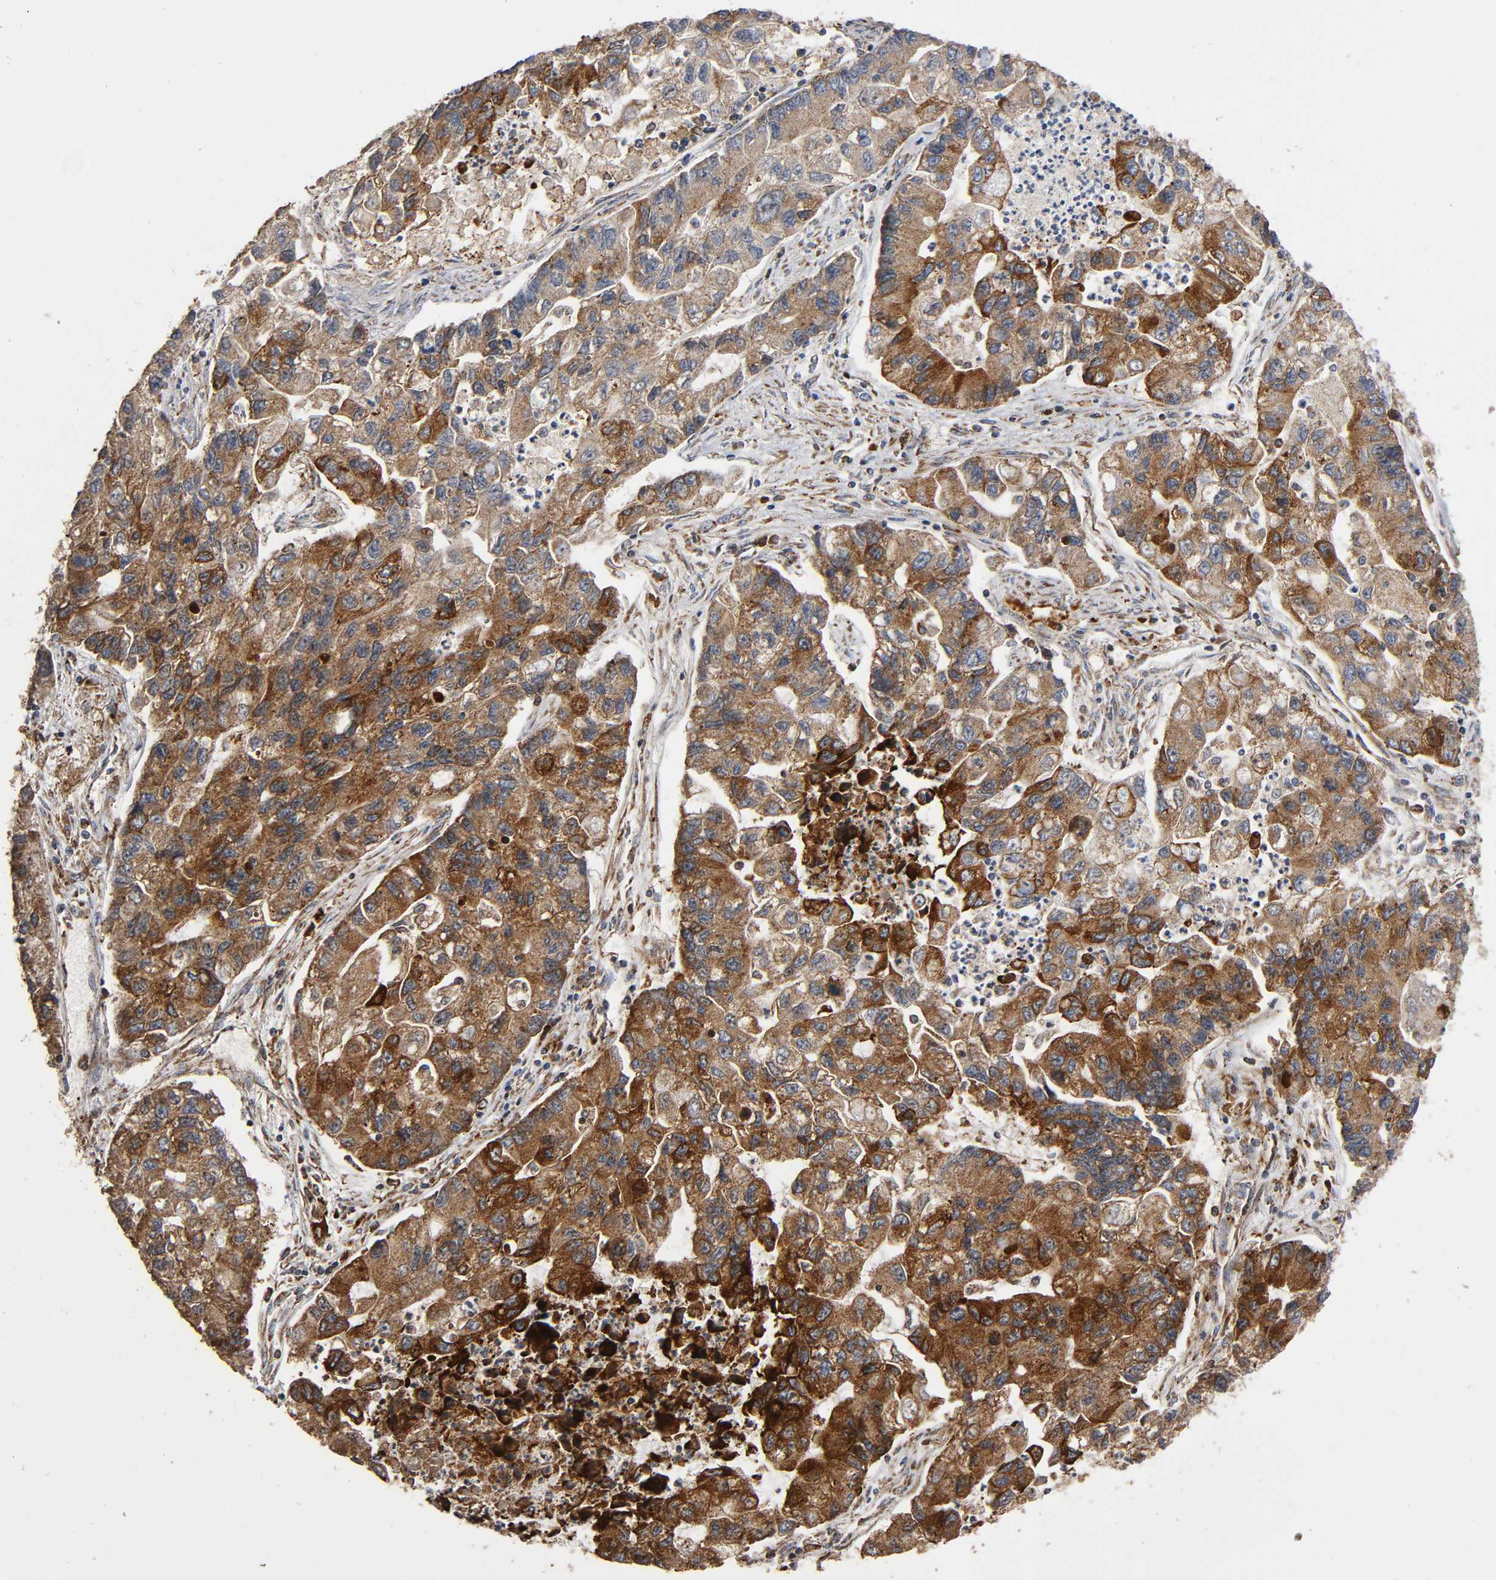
{"staining": {"intensity": "moderate", "quantity": "25%-75%", "location": "cytoplasmic/membranous"}, "tissue": "lung cancer", "cell_type": "Tumor cells", "image_type": "cancer", "snomed": [{"axis": "morphology", "description": "Adenocarcinoma, NOS"}, {"axis": "topography", "description": "Lung"}], "caption": "Human lung cancer stained with a protein marker reveals moderate staining in tumor cells.", "gene": "MAP3K1", "patient": {"sex": "female", "age": 51}}